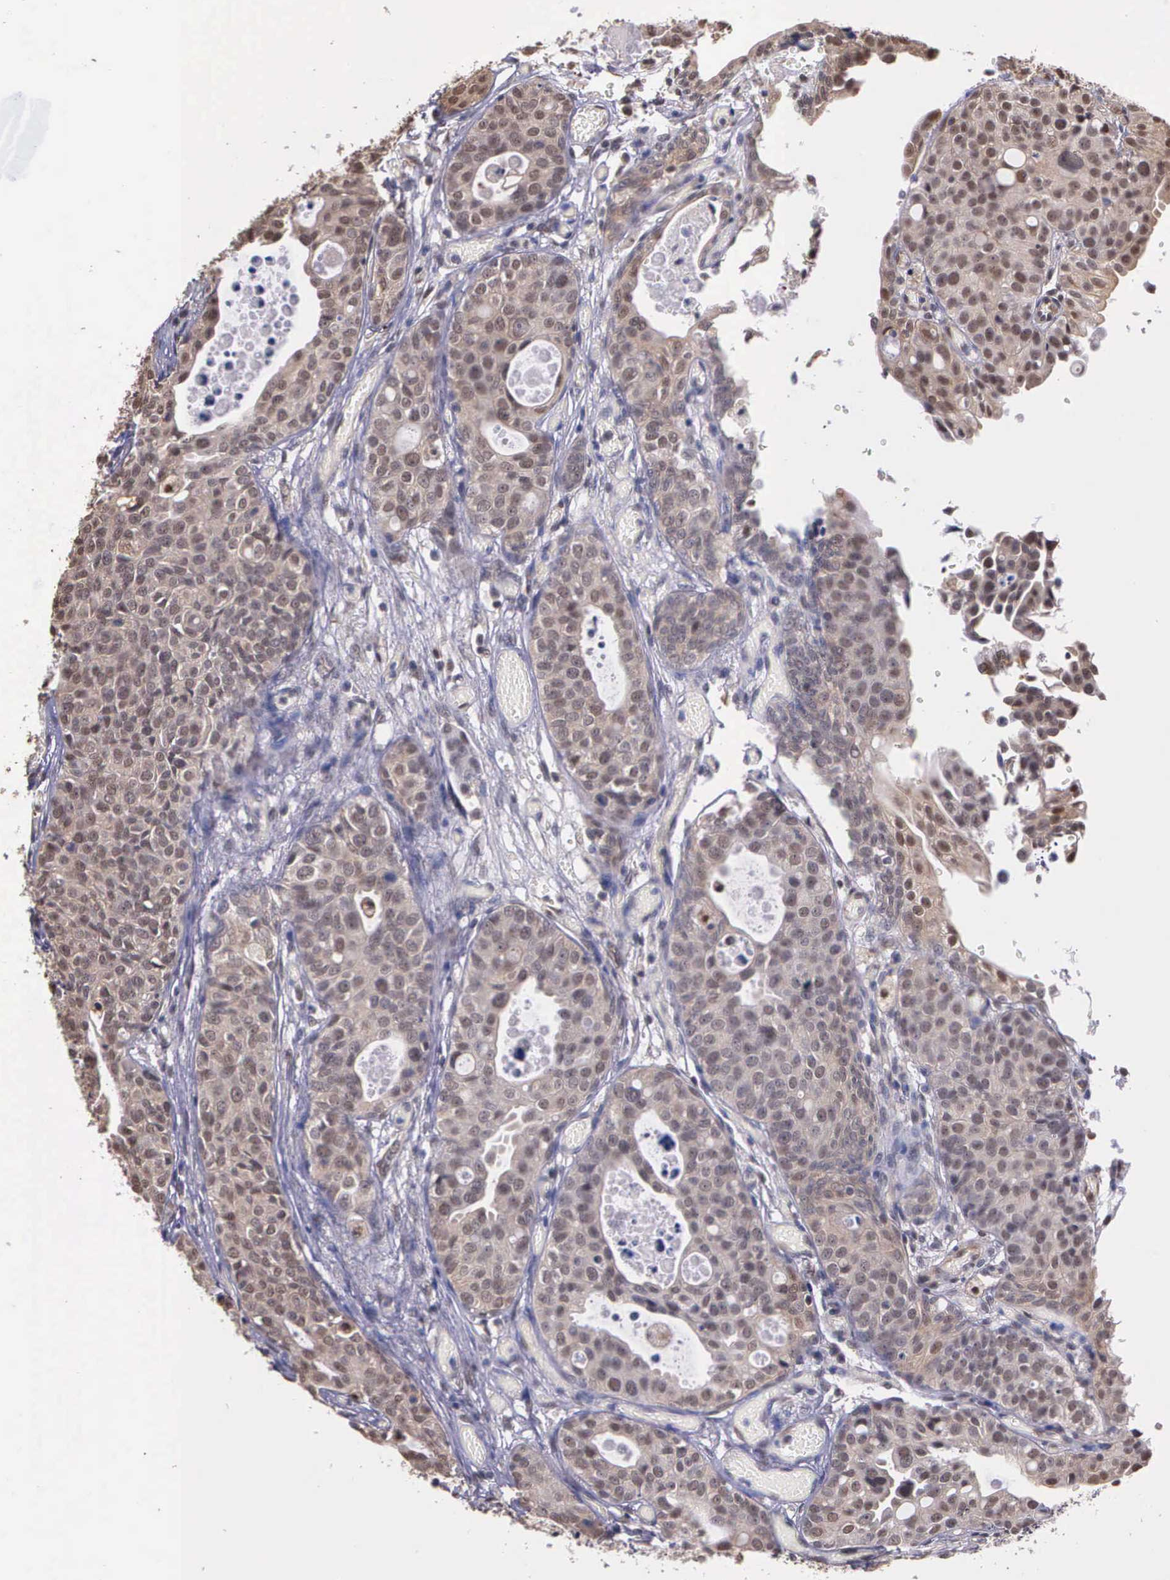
{"staining": {"intensity": "moderate", "quantity": ">75%", "location": "cytoplasmic/membranous,nuclear"}, "tissue": "urothelial cancer", "cell_type": "Tumor cells", "image_type": "cancer", "snomed": [{"axis": "morphology", "description": "Urothelial carcinoma, High grade"}, {"axis": "topography", "description": "Urinary bladder"}], "caption": "Protein expression analysis of human high-grade urothelial carcinoma reveals moderate cytoplasmic/membranous and nuclear positivity in approximately >75% of tumor cells. (Brightfield microscopy of DAB IHC at high magnification).", "gene": "PSMC1", "patient": {"sex": "male", "age": 78}}